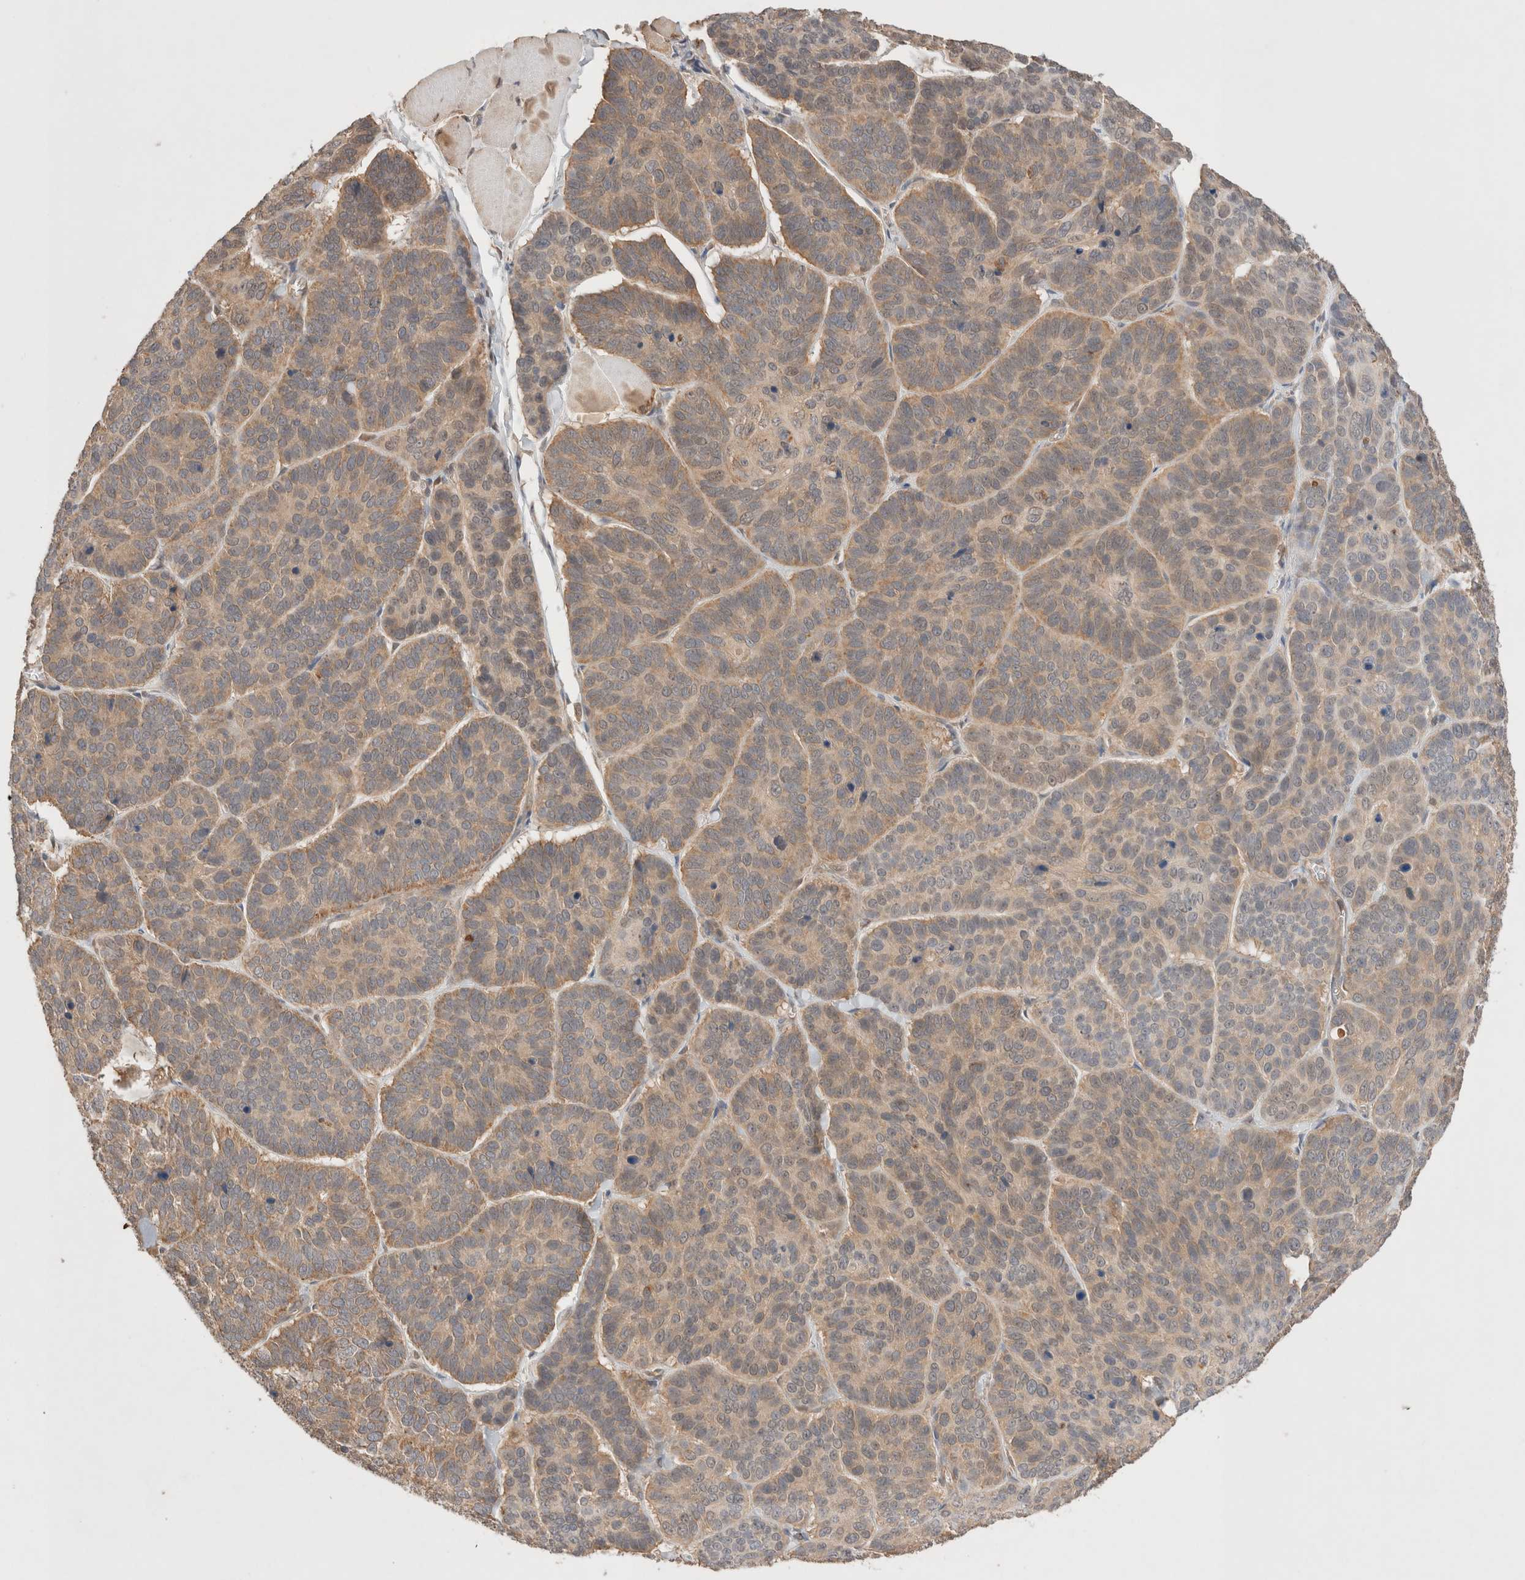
{"staining": {"intensity": "weak", "quantity": ">75%", "location": "cytoplasmic/membranous"}, "tissue": "skin cancer", "cell_type": "Tumor cells", "image_type": "cancer", "snomed": [{"axis": "morphology", "description": "Basal cell carcinoma"}, {"axis": "topography", "description": "Skin"}], "caption": "About >75% of tumor cells in skin cancer exhibit weak cytoplasmic/membranous protein staining as visualized by brown immunohistochemical staining.", "gene": "CARNMT1", "patient": {"sex": "male", "age": 62}}